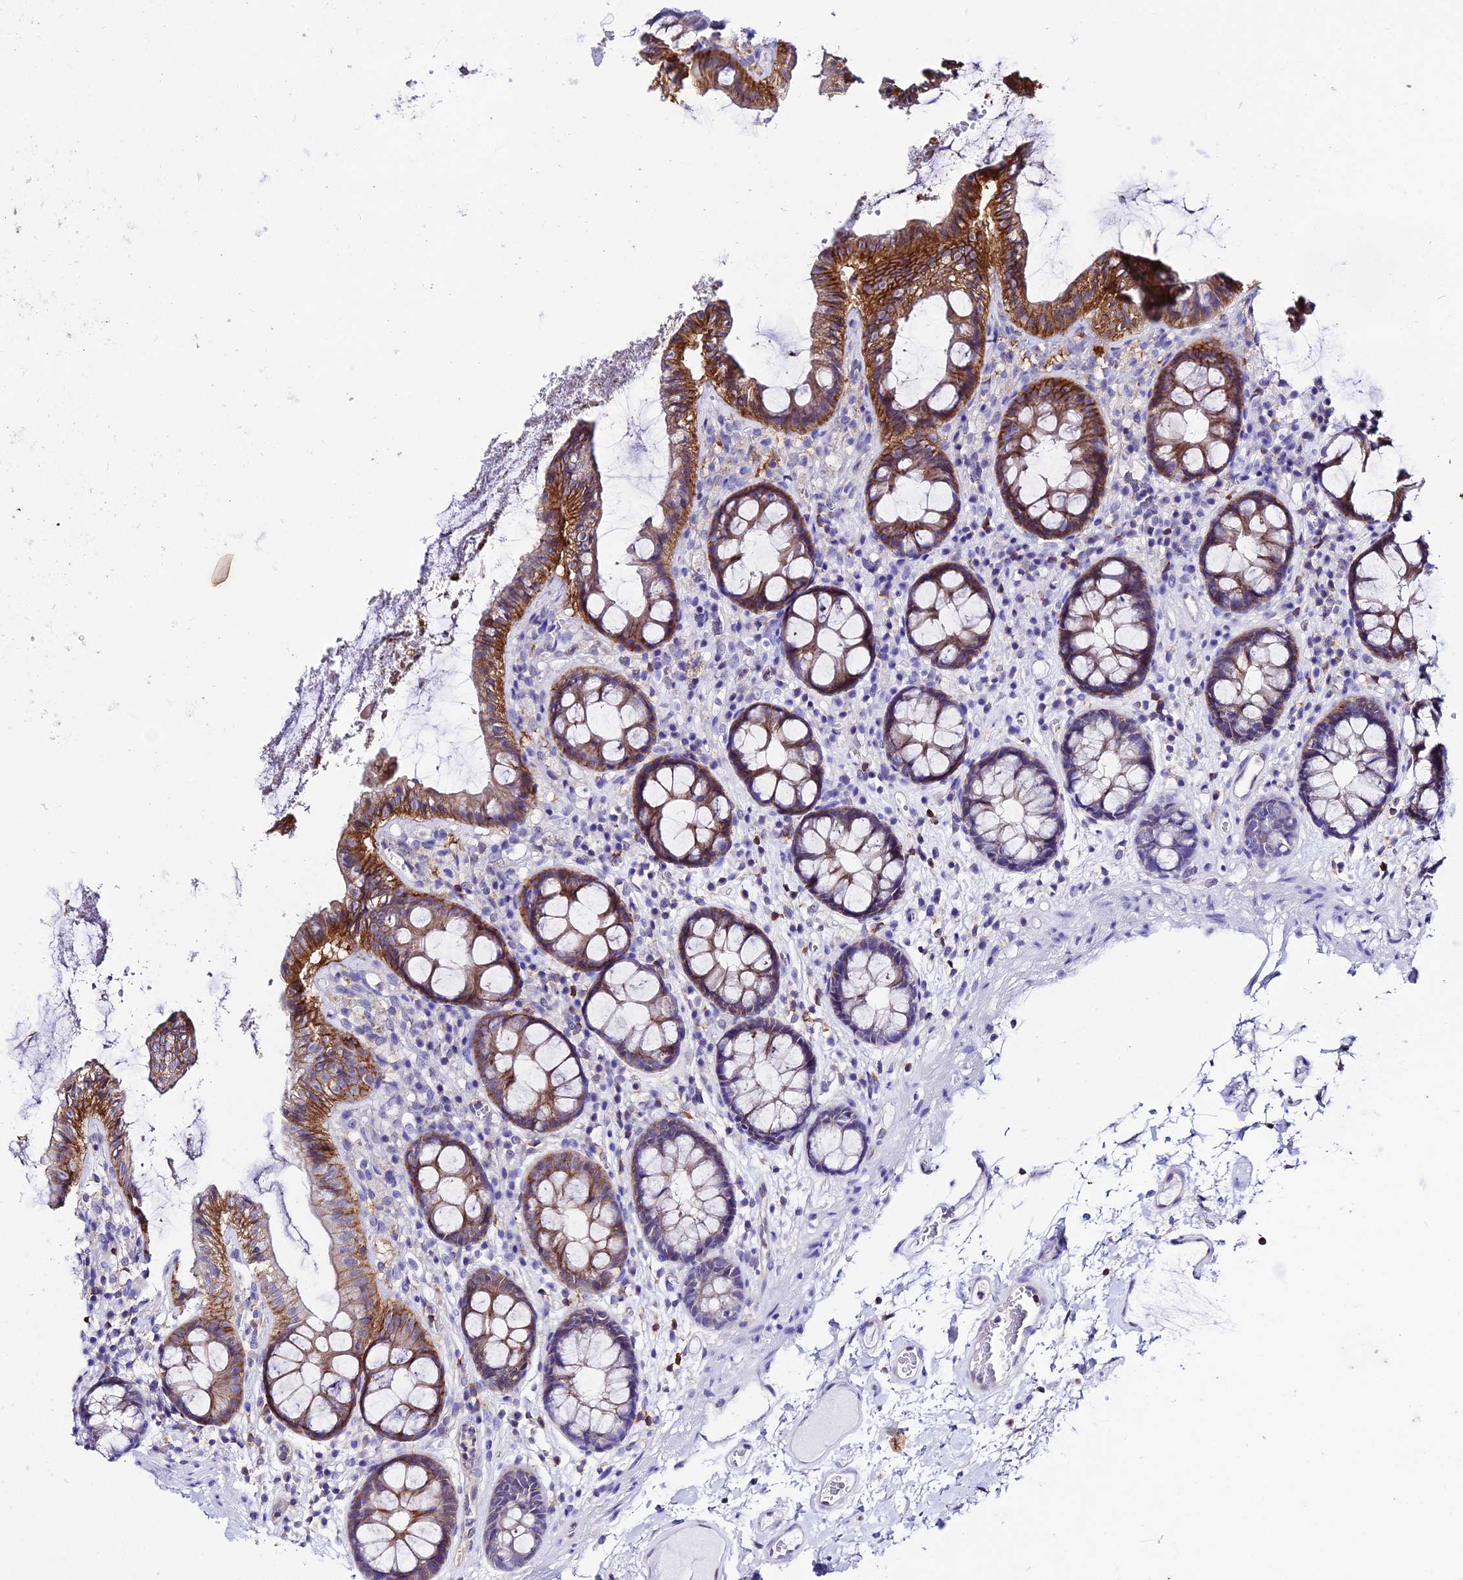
{"staining": {"intensity": "negative", "quantity": "none", "location": "none"}, "tissue": "colon", "cell_type": "Endothelial cells", "image_type": "normal", "snomed": [{"axis": "morphology", "description": "Normal tissue, NOS"}, {"axis": "topography", "description": "Colon"}], "caption": "High power microscopy histopathology image of an immunohistochemistry (IHC) micrograph of normal colon, revealing no significant expression in endothelial cells.", "gene": "S100A16", "patient": {"sex": "male", "age": 84}}